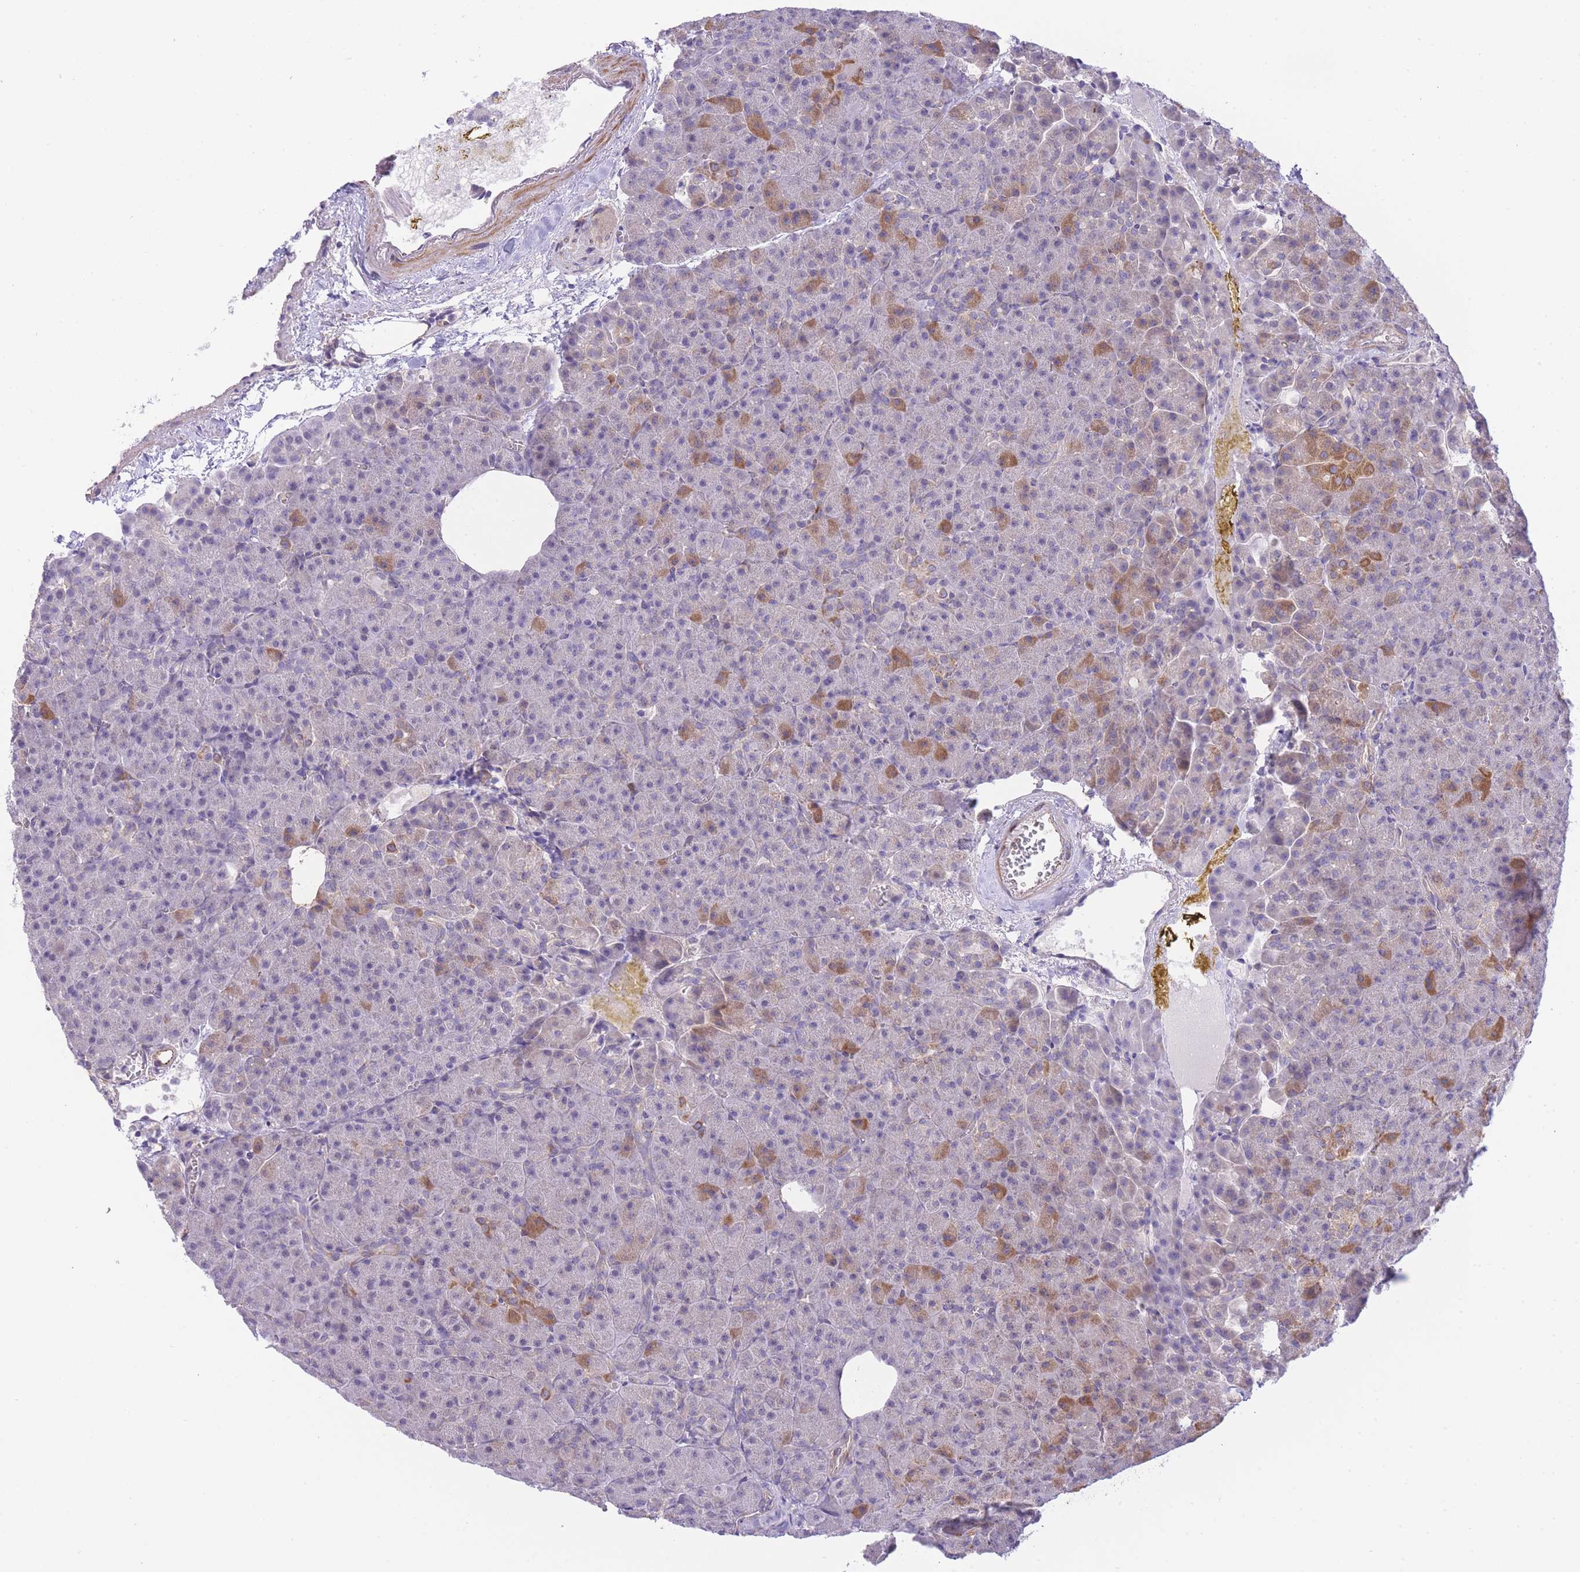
{"staining": {"intensity": "weak", "quantity": "25%-75%", "location": "cytoplasmic/membranous"}, "tissue": "pancreas", "cell_type": "Exocrine glandular cells", "image_type": "normal", "snomed": [{"axis": "morphology", "description": "Normal tissue, NOS"}, {"axis": "topography", "description": "Pancreas"}], "caption": "IHC photomicrograph of benign pancreas: human pancreas stained using immunohistochemistry (IHC) reveals low levels of weak protein expression localized specifically in the cytoplasmic/membranous of exocrine glandular cells, appearing as a cytoplasmic/membranous brown color.", "gene": "CTBP1", "patient": {"sex": "female", "age": 74}}